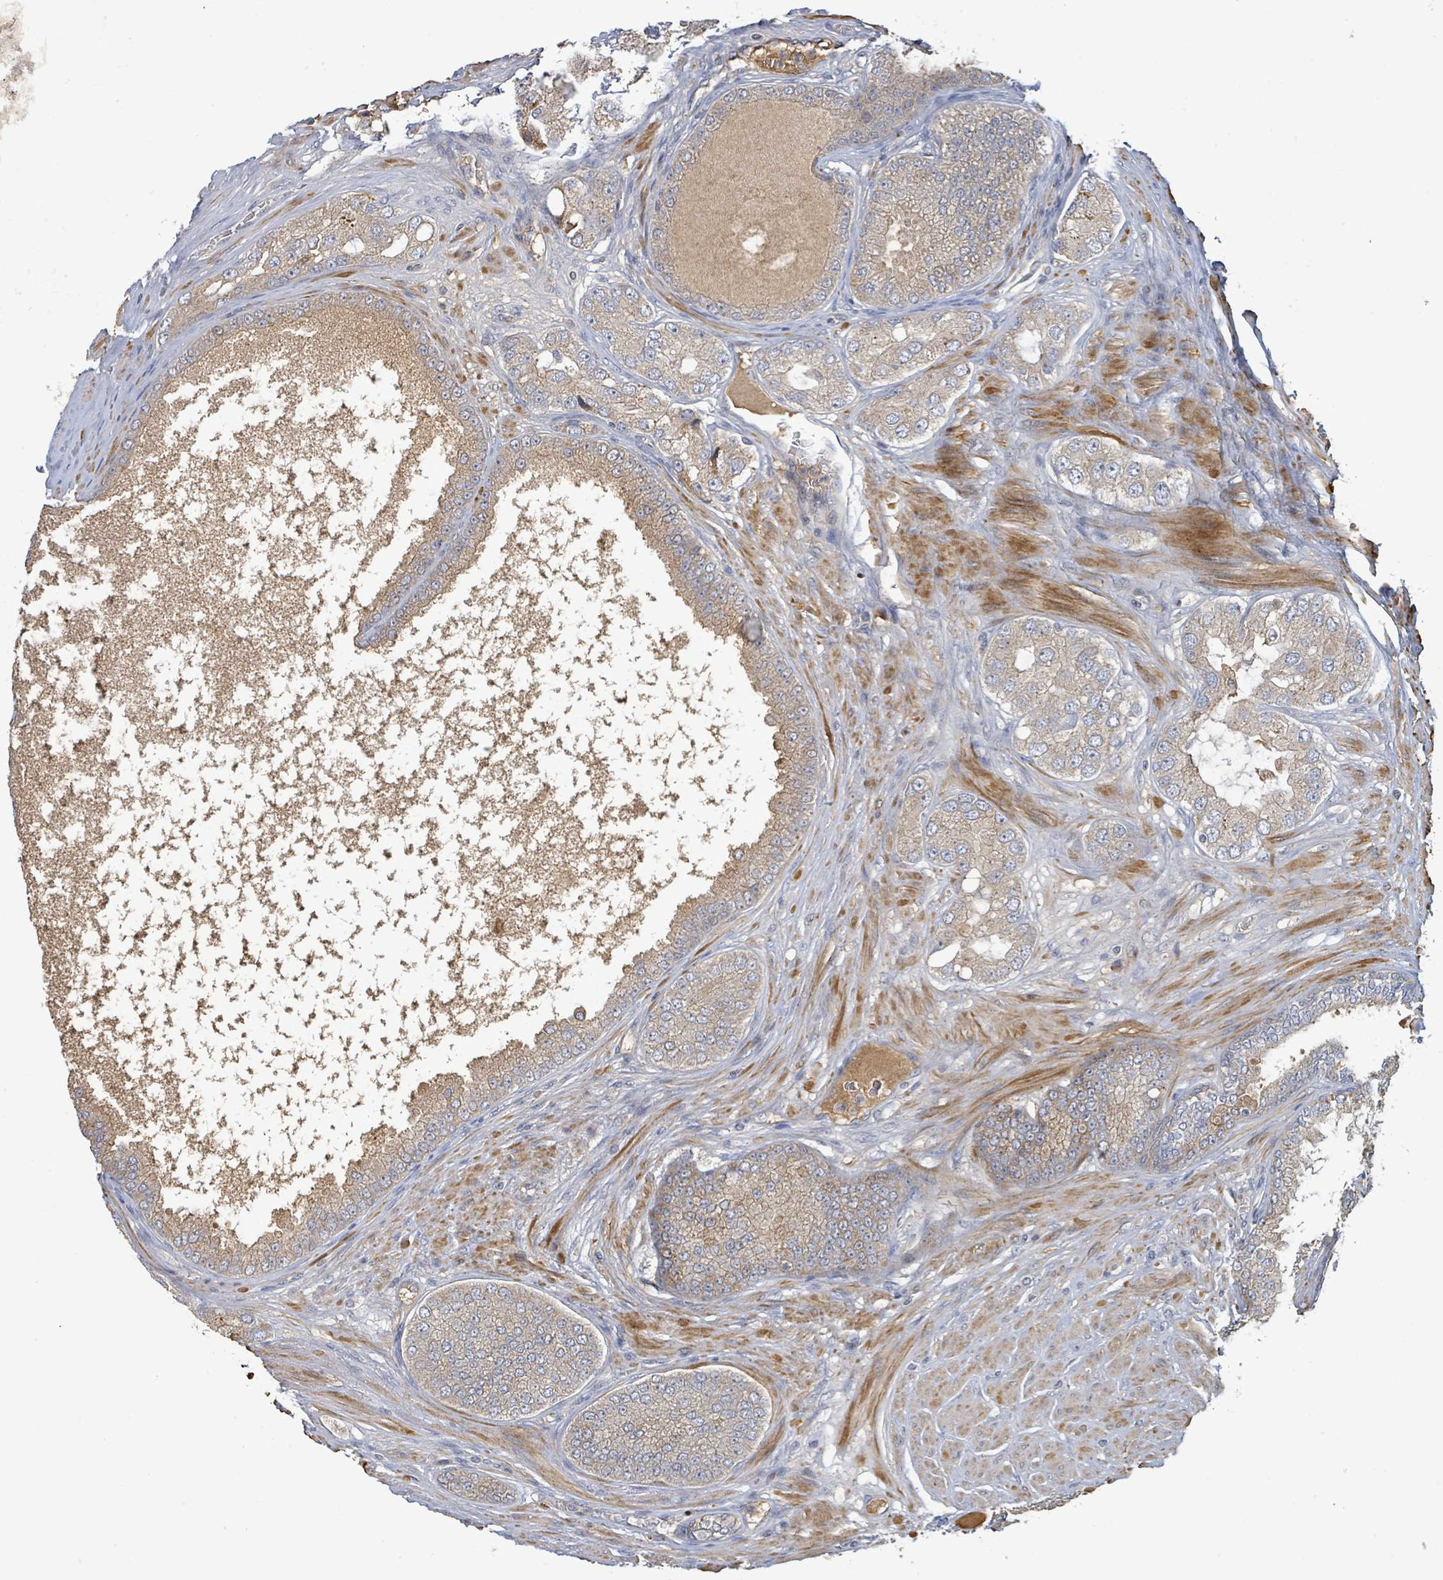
{"staining": {"intensity": "weak", "quantity": ">75%", "location": "cytoplasmic/membranous"}, "tissue": "prostate cancer", "cell_type": "Tumor cells", "image_type": "cancer", "snomed": [{"axis": "morphology", "description": "Adenocarcinoma, High grade"}, {"axis": "topography", "description": "Prostate"}], "caption": "Immunohistochemistry (IHC) histopathology image of human prostate cancer stained for a protein (brown), which exhibits low levels of weak cytoplasmic/membranous expression in approximately >75% of tumor cells.", "gene": "STARD4", "patient": {"sex": "male", "age": 71}}